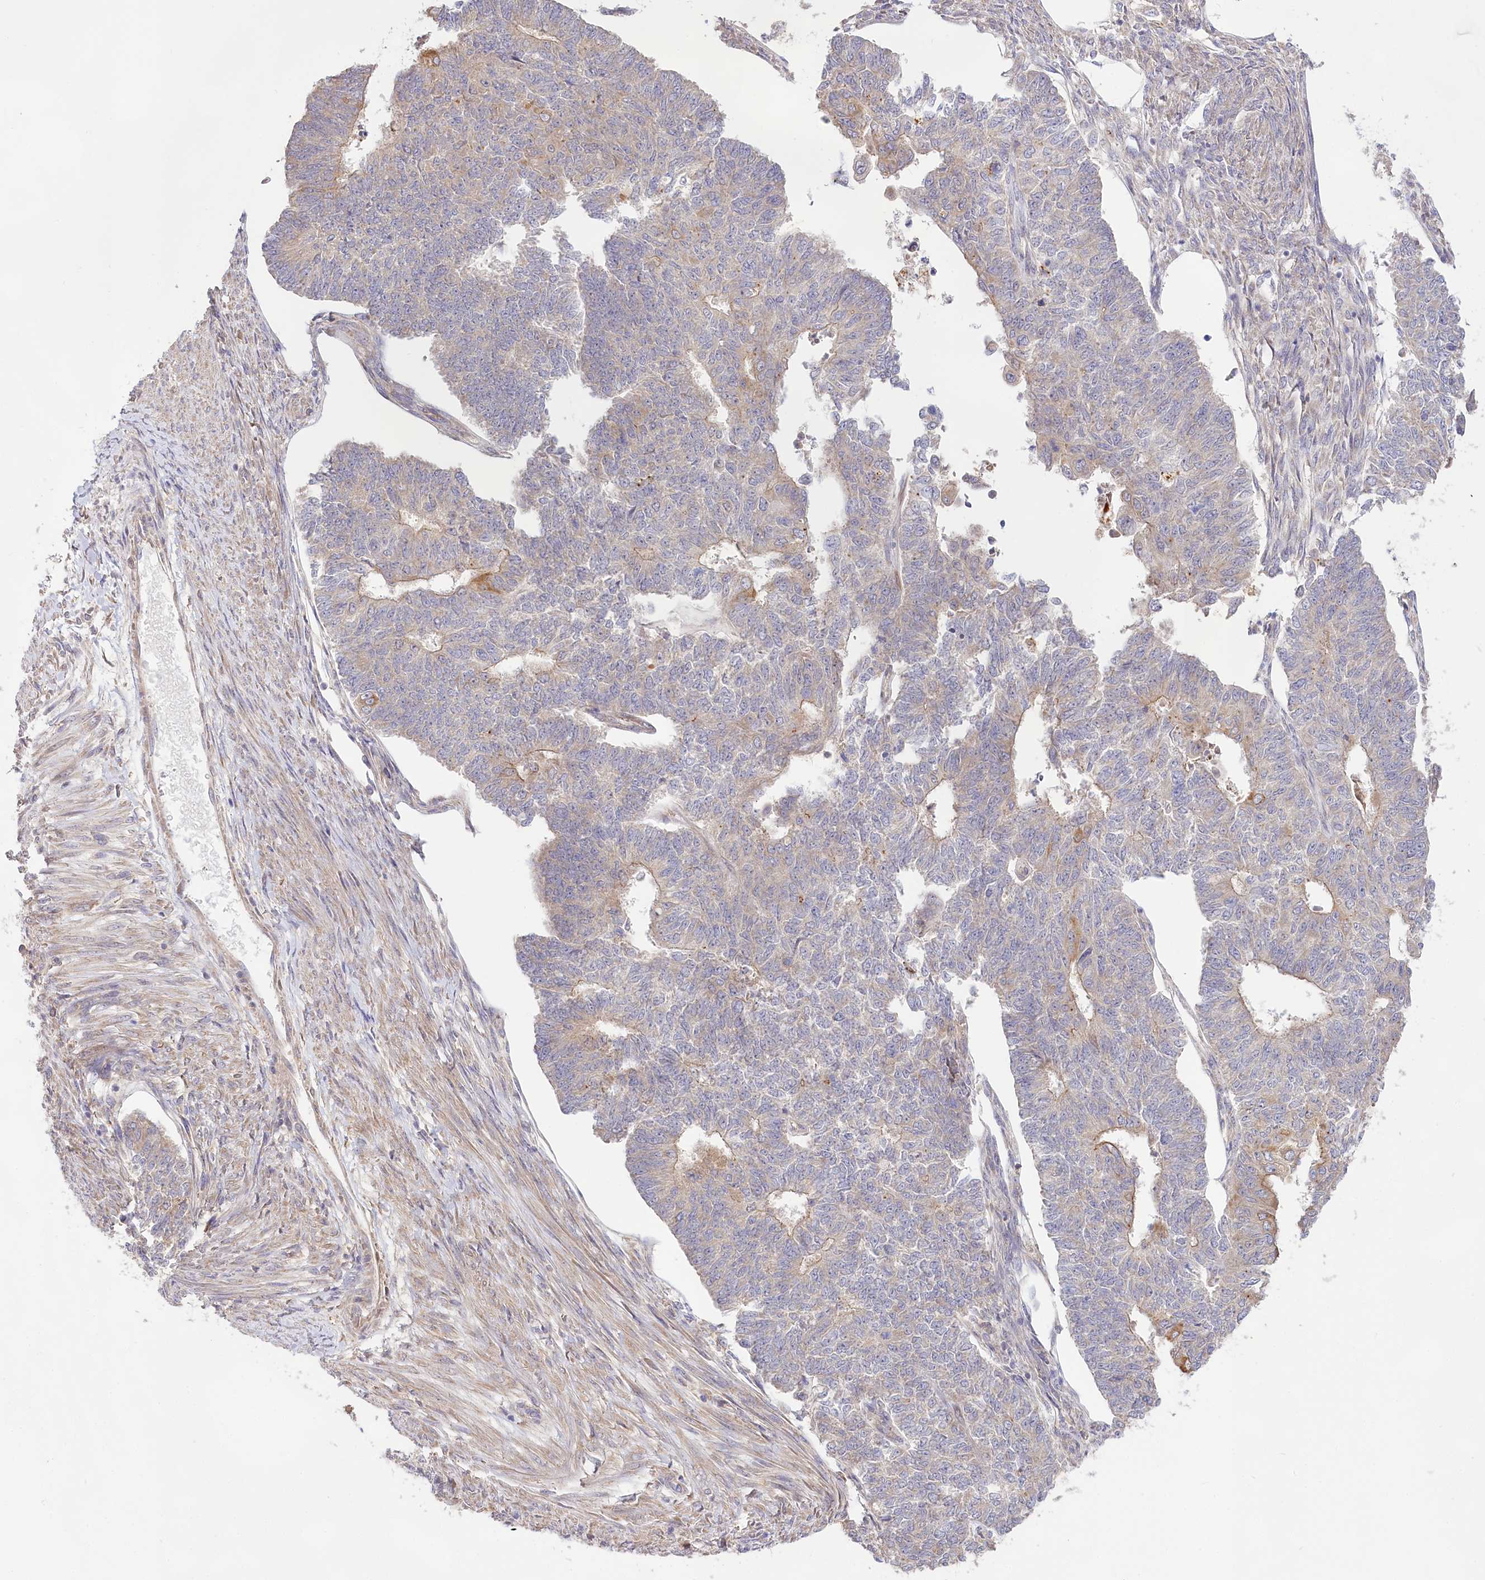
{"staining": {"intensity": "moderate", "quantity": "<25%", "location": "cytoplasmic/membranous"}, "tissue": "endometrial cancer", "cell_type": "Tumor cells", "image_type": "cancer", "snomed": [{"axis": "morphology", "description": "Adenocarcinoma, NOS"}, {"axis": "topography", "description": "Endometrium"}], "caption": "An immunohistochemistry photomicrograph of tumor tissue is shown. Protein staining in brown labels moderate cytoplasmic/membranous positivity in endometrial adenocarcinoma within tumor cells. (DAB IHC, brown staining for protein, blue staining for nuclei).", "gene": "PYROXD1", "patient": {"sex": "female", "age": 32}}